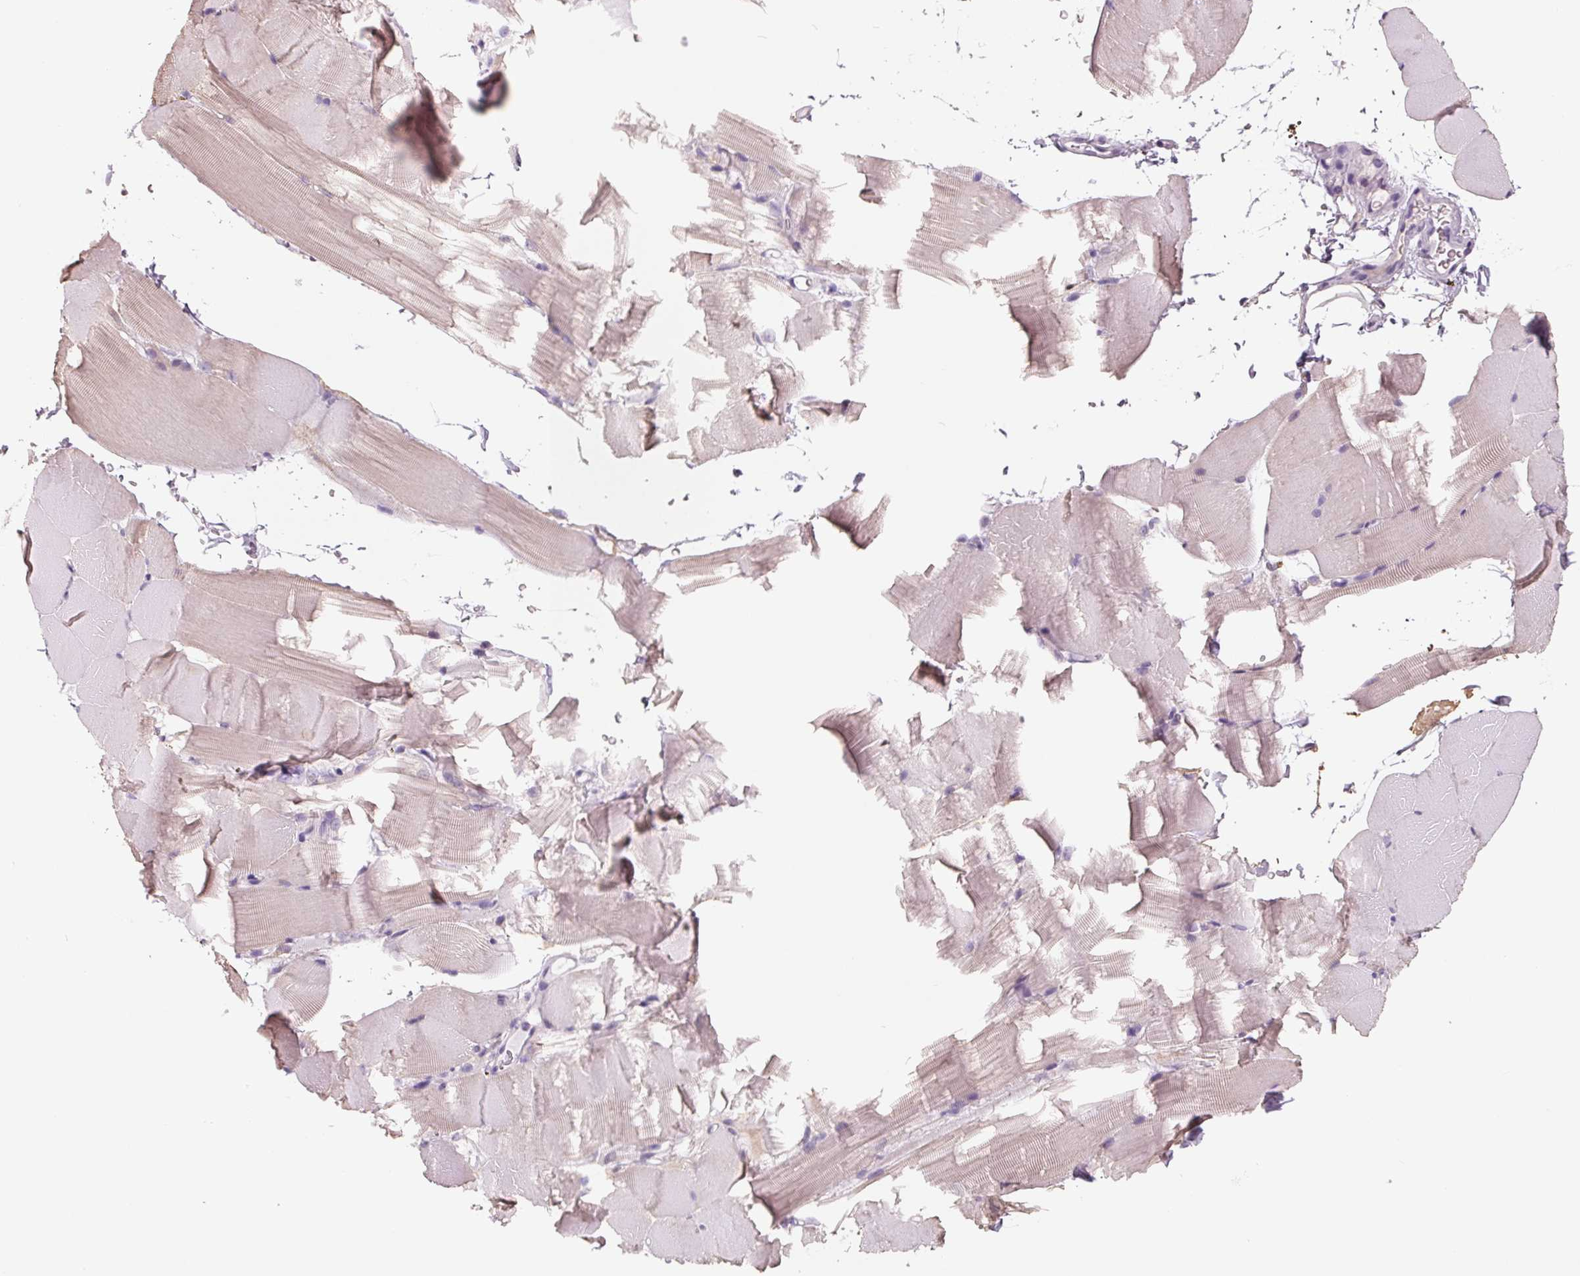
{"staining": {"intensity": "weak", "quantity": "<25%", "location": "cytoplasmic/membranous"}, "tissue": "skeletal muscle", "cell_type": "Myocytes", "image_type": "normal", "snomed": [{"axis": "morphology", "description": "Normal tissue, NOS"}, {"axis": "topography", "description": "Skeletal muscle"}], "caption": "High power microscopy photomicrograph of an immunohistochemistry (IHC) micrograph of benign skeletal muscle, revealing no significant positivity in myocytes. The staining is performed using DAB brown chromogen with nuclei counter-stained in using hematoxylin.", "gene": "FTCD", "patient": {"sex": "female", "age": 37}}